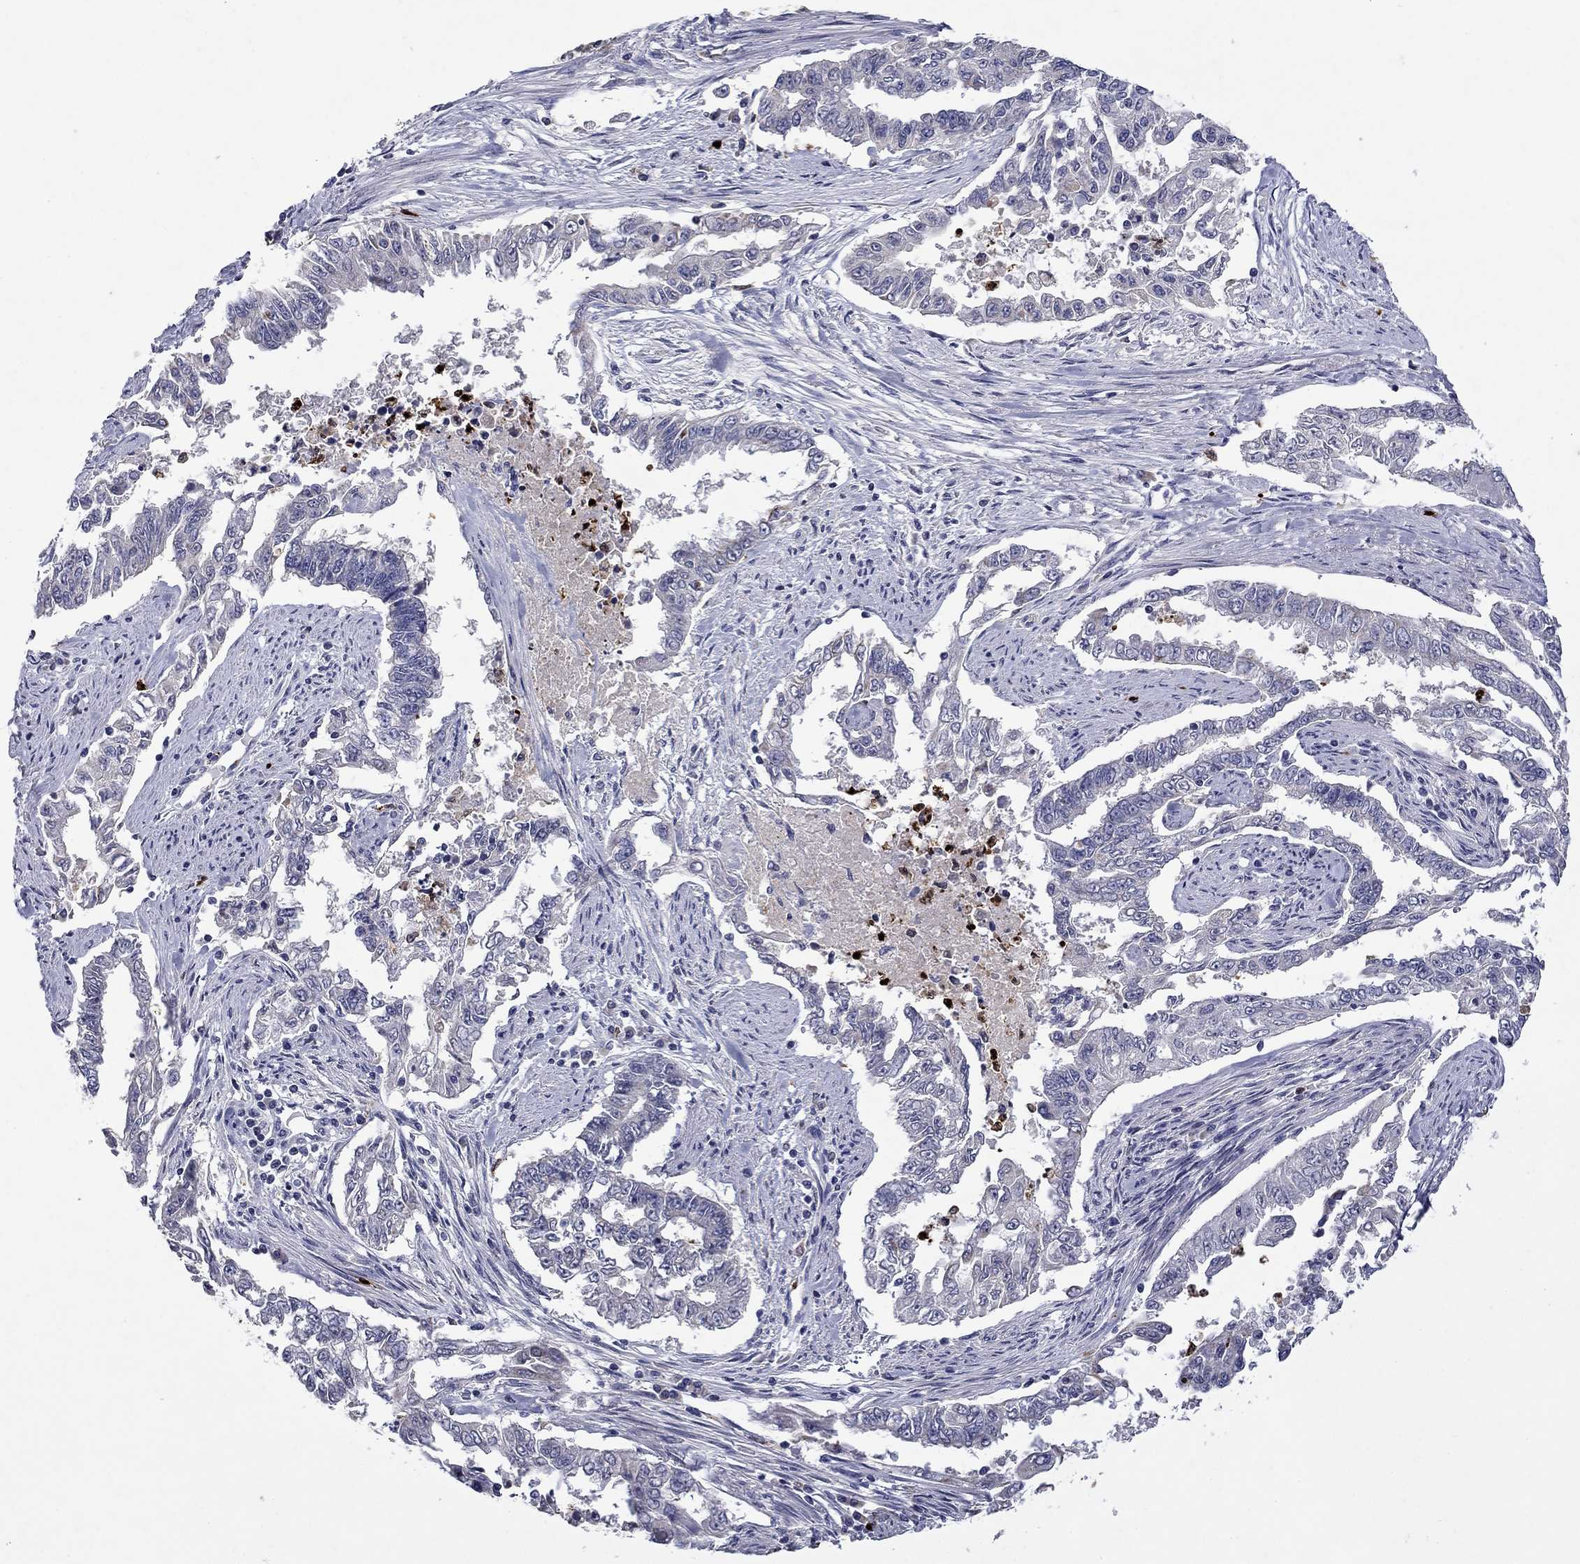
{"staining": {"intensity": "negative", "quantity": "none", "location": "none"}, "tissue": "endometrial cancer", "cell_type": "Tumor cells", "image_type": "cancer", "snomed": [{"axis": "morphology", "description": "Adenocarcinoma, NOS"}, {"axis": "topography", "description": "Uterus"}], "caption": "Immunohistochemical staining of human endometrial cancer reveals no significant positivity in tumor cells. Nuclei are stained in blue.", "gene": "IRF5", "patient": {"sex": "female", "age": 59}}